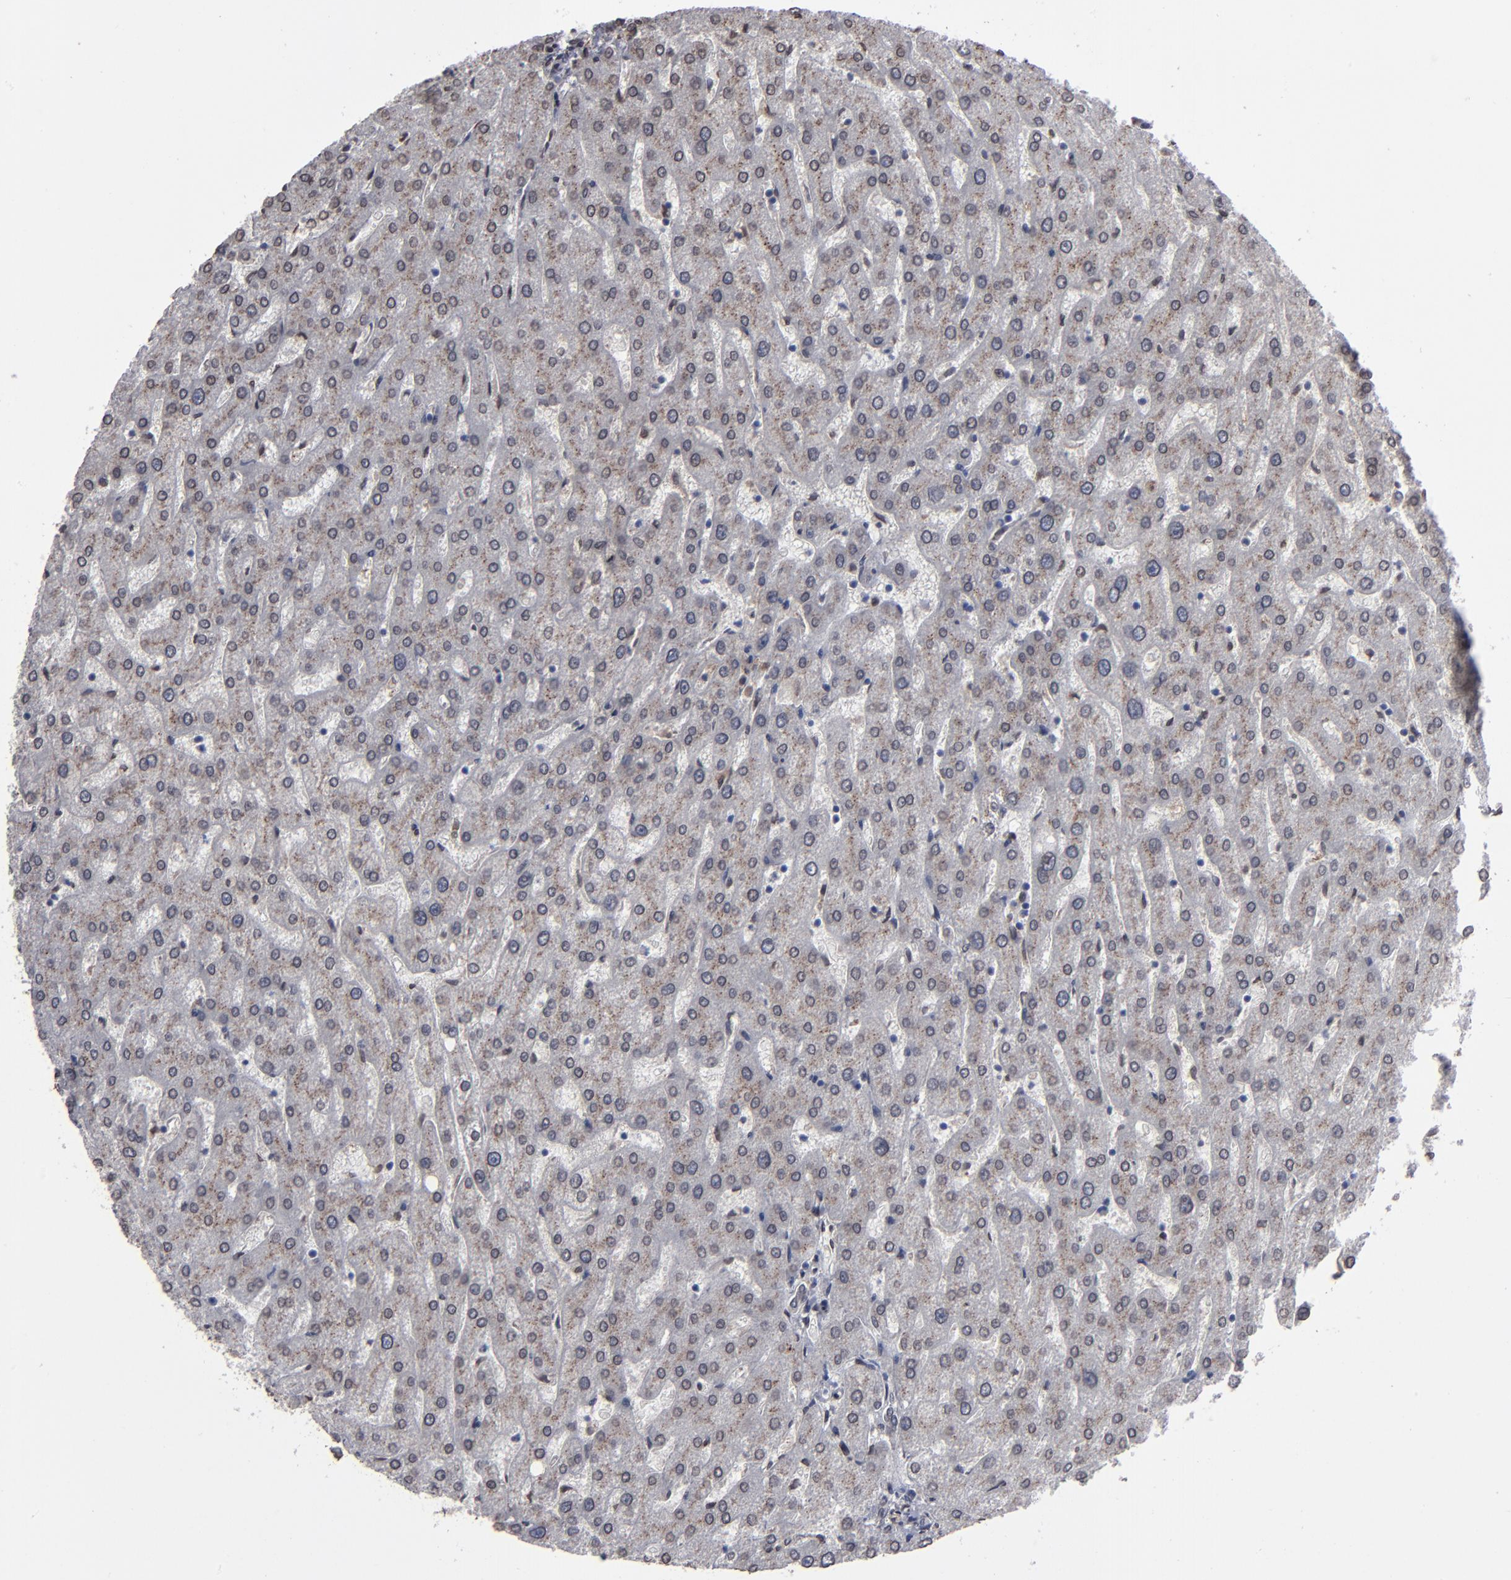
{"staining": {"intensity": "negative", "quantity": "none", "location": "none"}, "tissue": "liver", "cell_type": "Cholangiocytes", "image_type": "normal", "snomed": [{"axis": "morphology", "description": "Normal tissue, NOS"}, {"axis": "topography", "description": "Liver"}], "caption": "Immunohistochemistry (IHC) photomicrograph of unremarkable liver stained for a protein (brown), which demonstrates no expression in cholangiocytes.", "gene": "BAZ1A", "patient": {"sex": "male", "age": 67}}